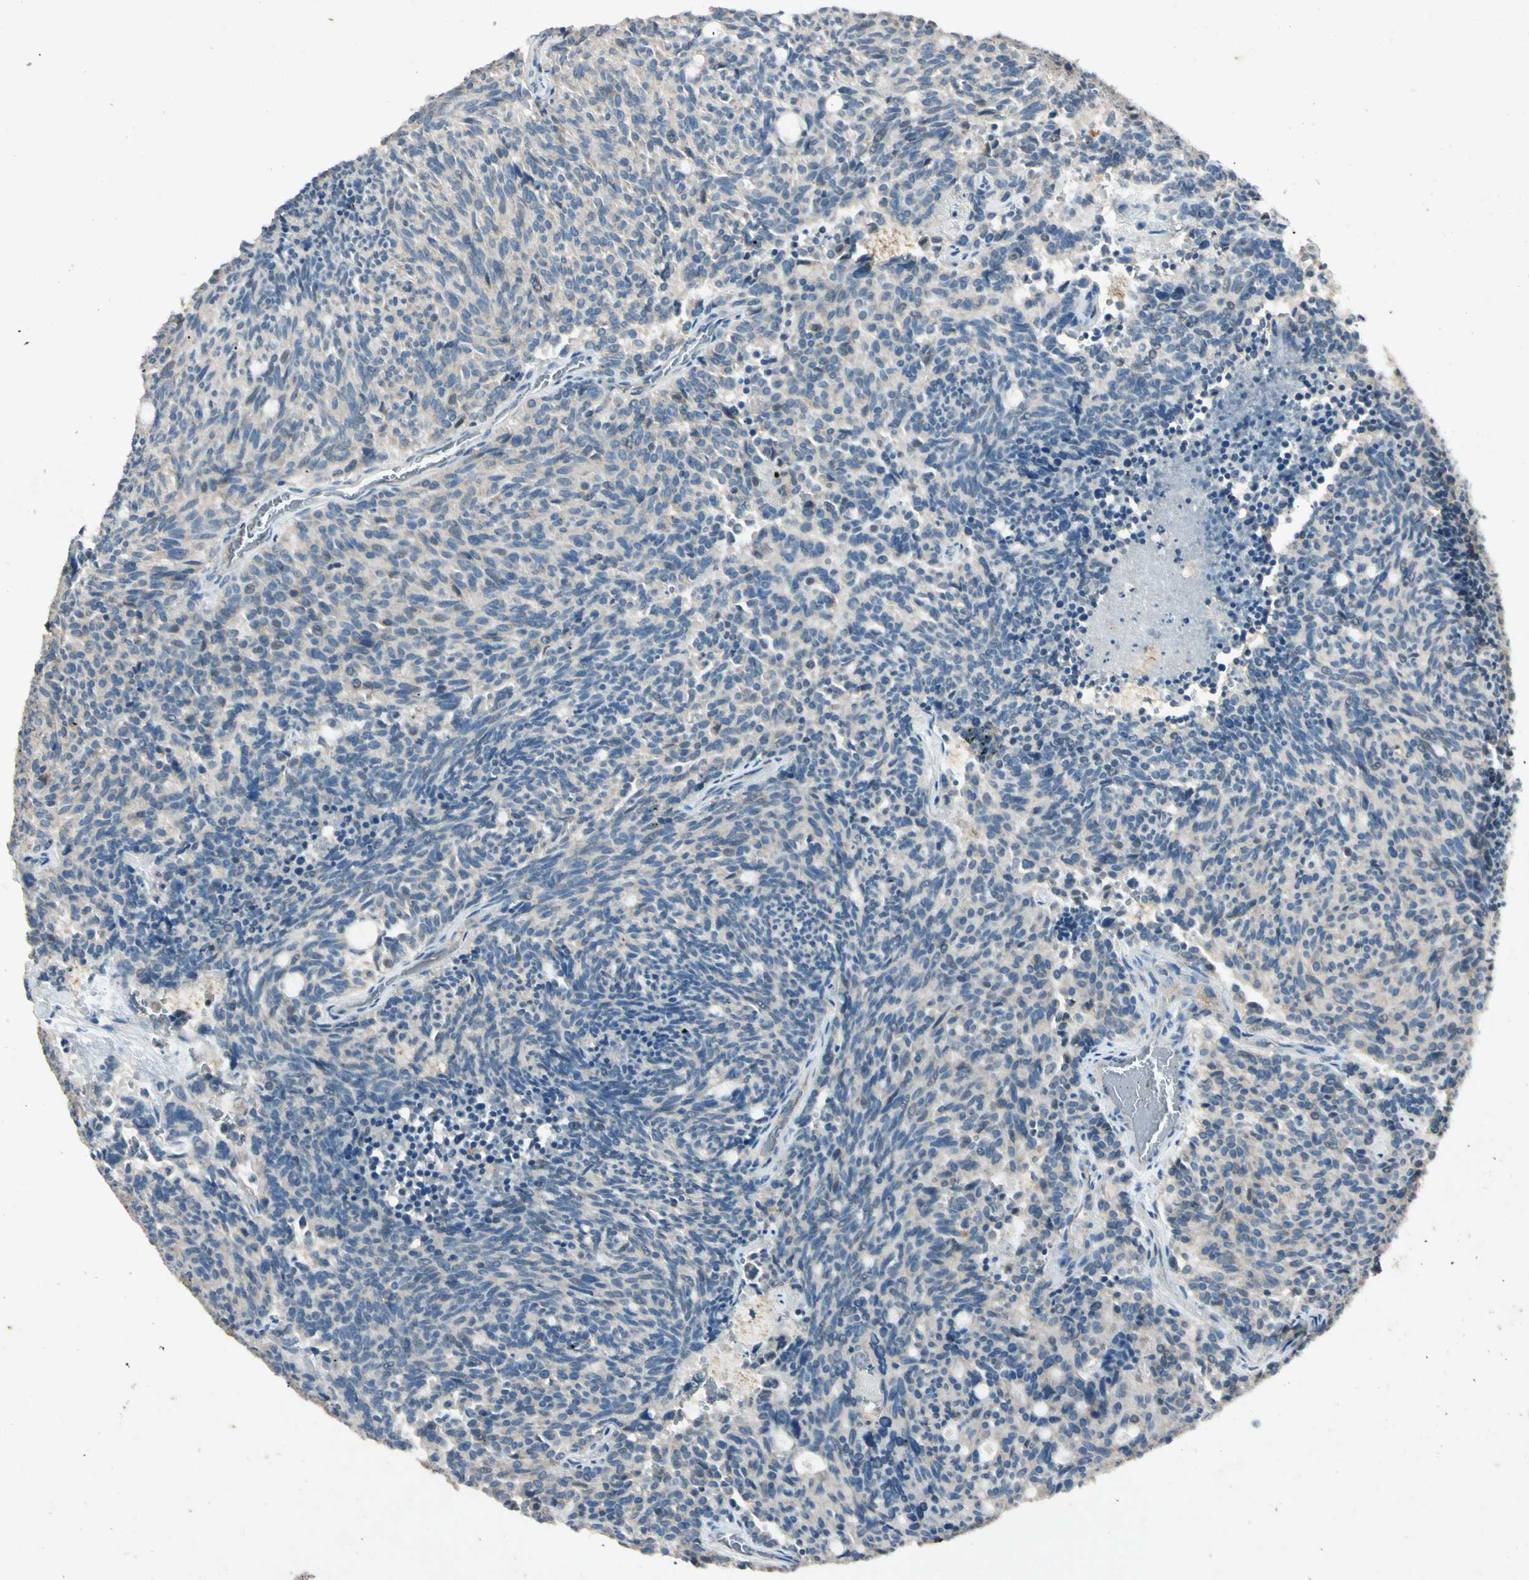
{"staining": {"intensity": "negative", "quantity": "none", "location": "none"}, "tissue": "carcinoid", "cell_type": "Tumor cells", "image_type": "cancer", "snomed": [{"axis": "morphology", "description": "Carcinoid, malignant, NOS"}, {"axis": "topography", "description": "Pancreas"}], "caption": "High magnification brightfield microscopy of carcinoid stained with DAB (brown) and counterstained with hematoxylin (blue): tumor cells show no significant positivity.", "gene": "GPLD1", "patient": {"sex": "female", "age": 54}}